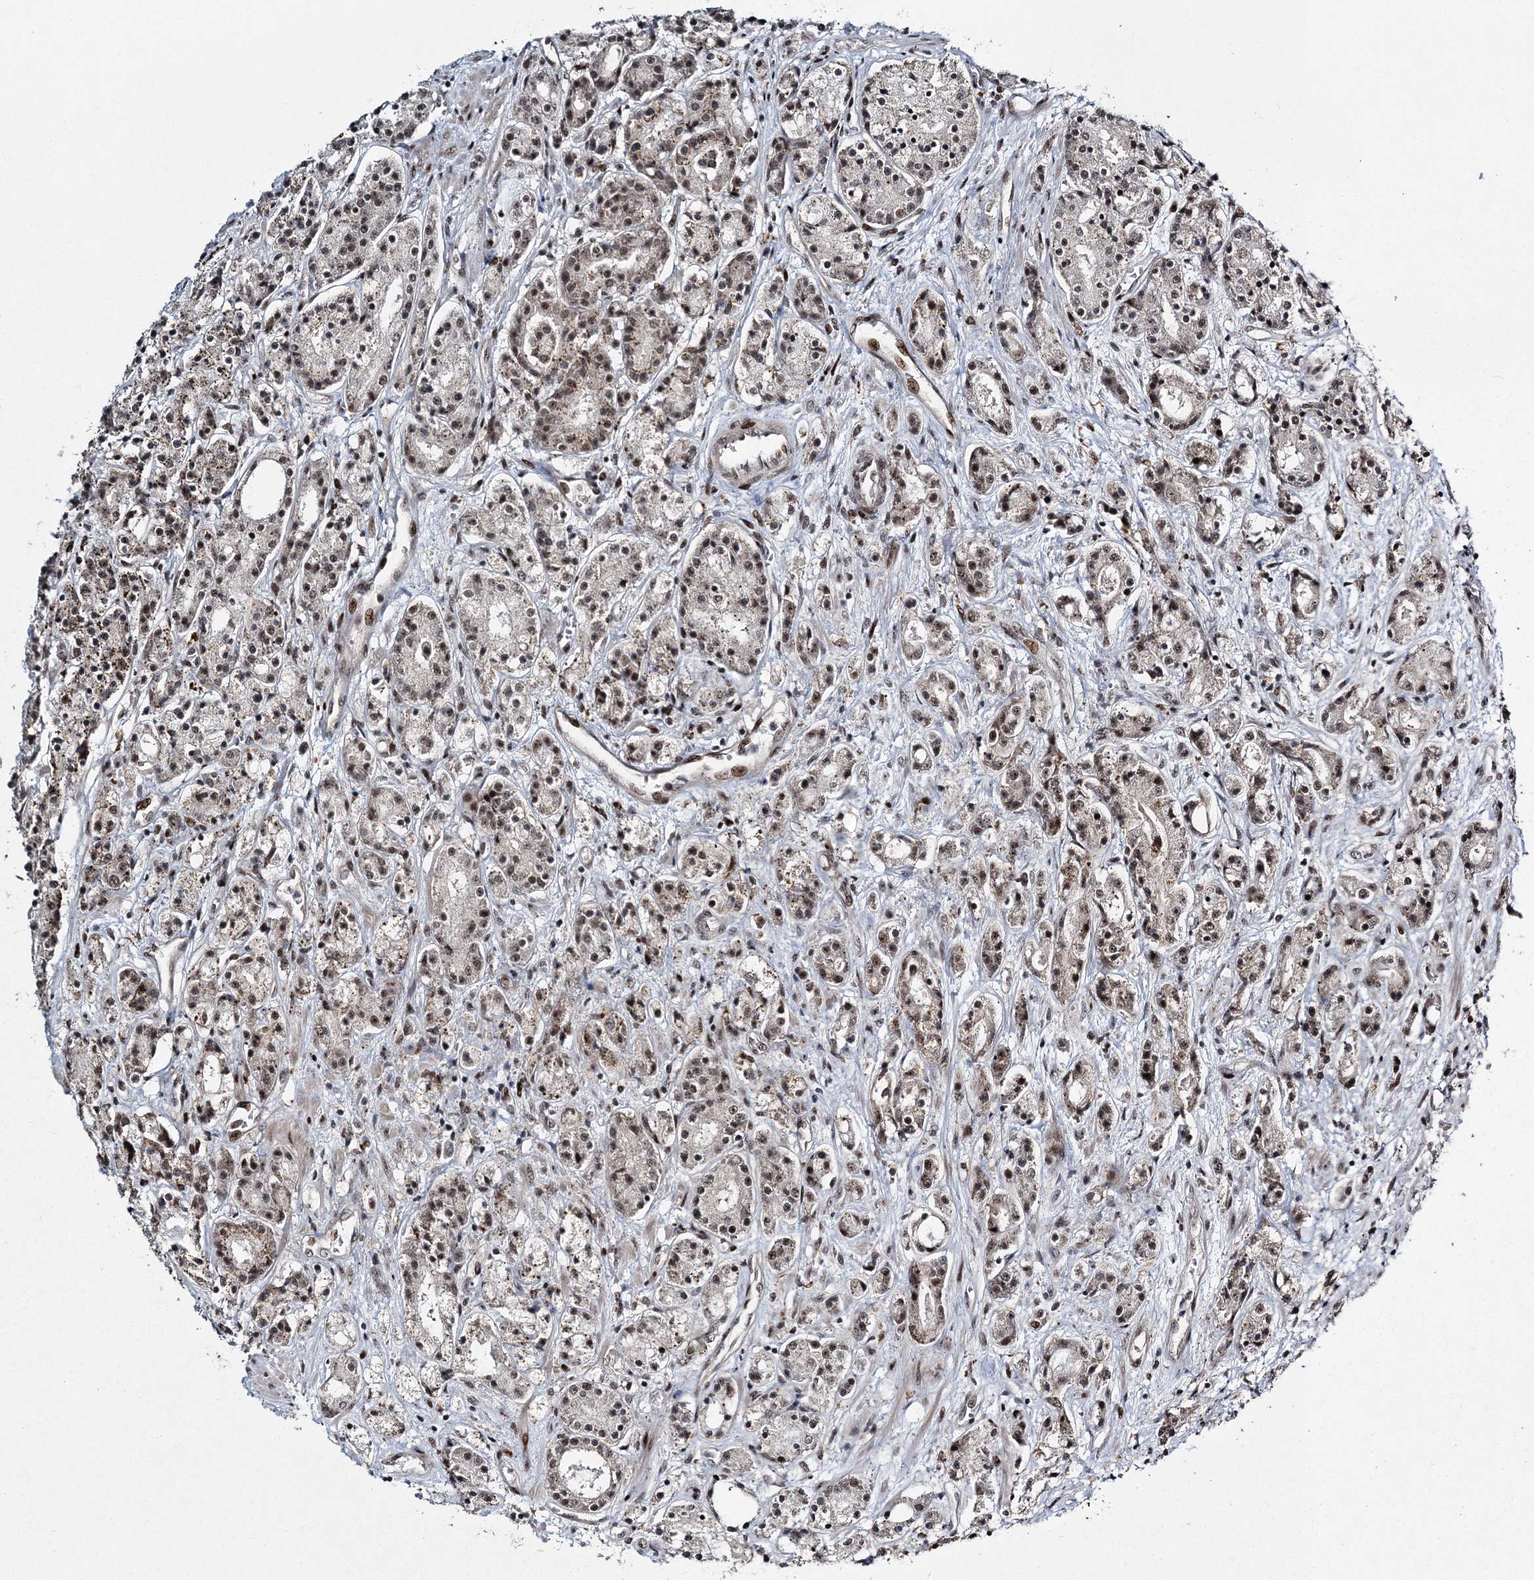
{"staining": {"intensity": "moderate", "quantity": ">75%", "location": "nuclear"}, "tissue": "prostate cancer", "cell_type": "Tumor cells", "image_type": "cancer", "snomed": [{"axis": "morphology", "description": "Adenocarcinoma, High grade"}, {"axis": "topography", "description": "Prostate"}], "caption": "Immunohistochemical staining of prostate adenocarcinoma (high-grade) displays medium levels of moderate nuclear staining in about >75% of tumor cells.", "gene": "CWC22", "patient": {"sex": "male", "age": 60}}